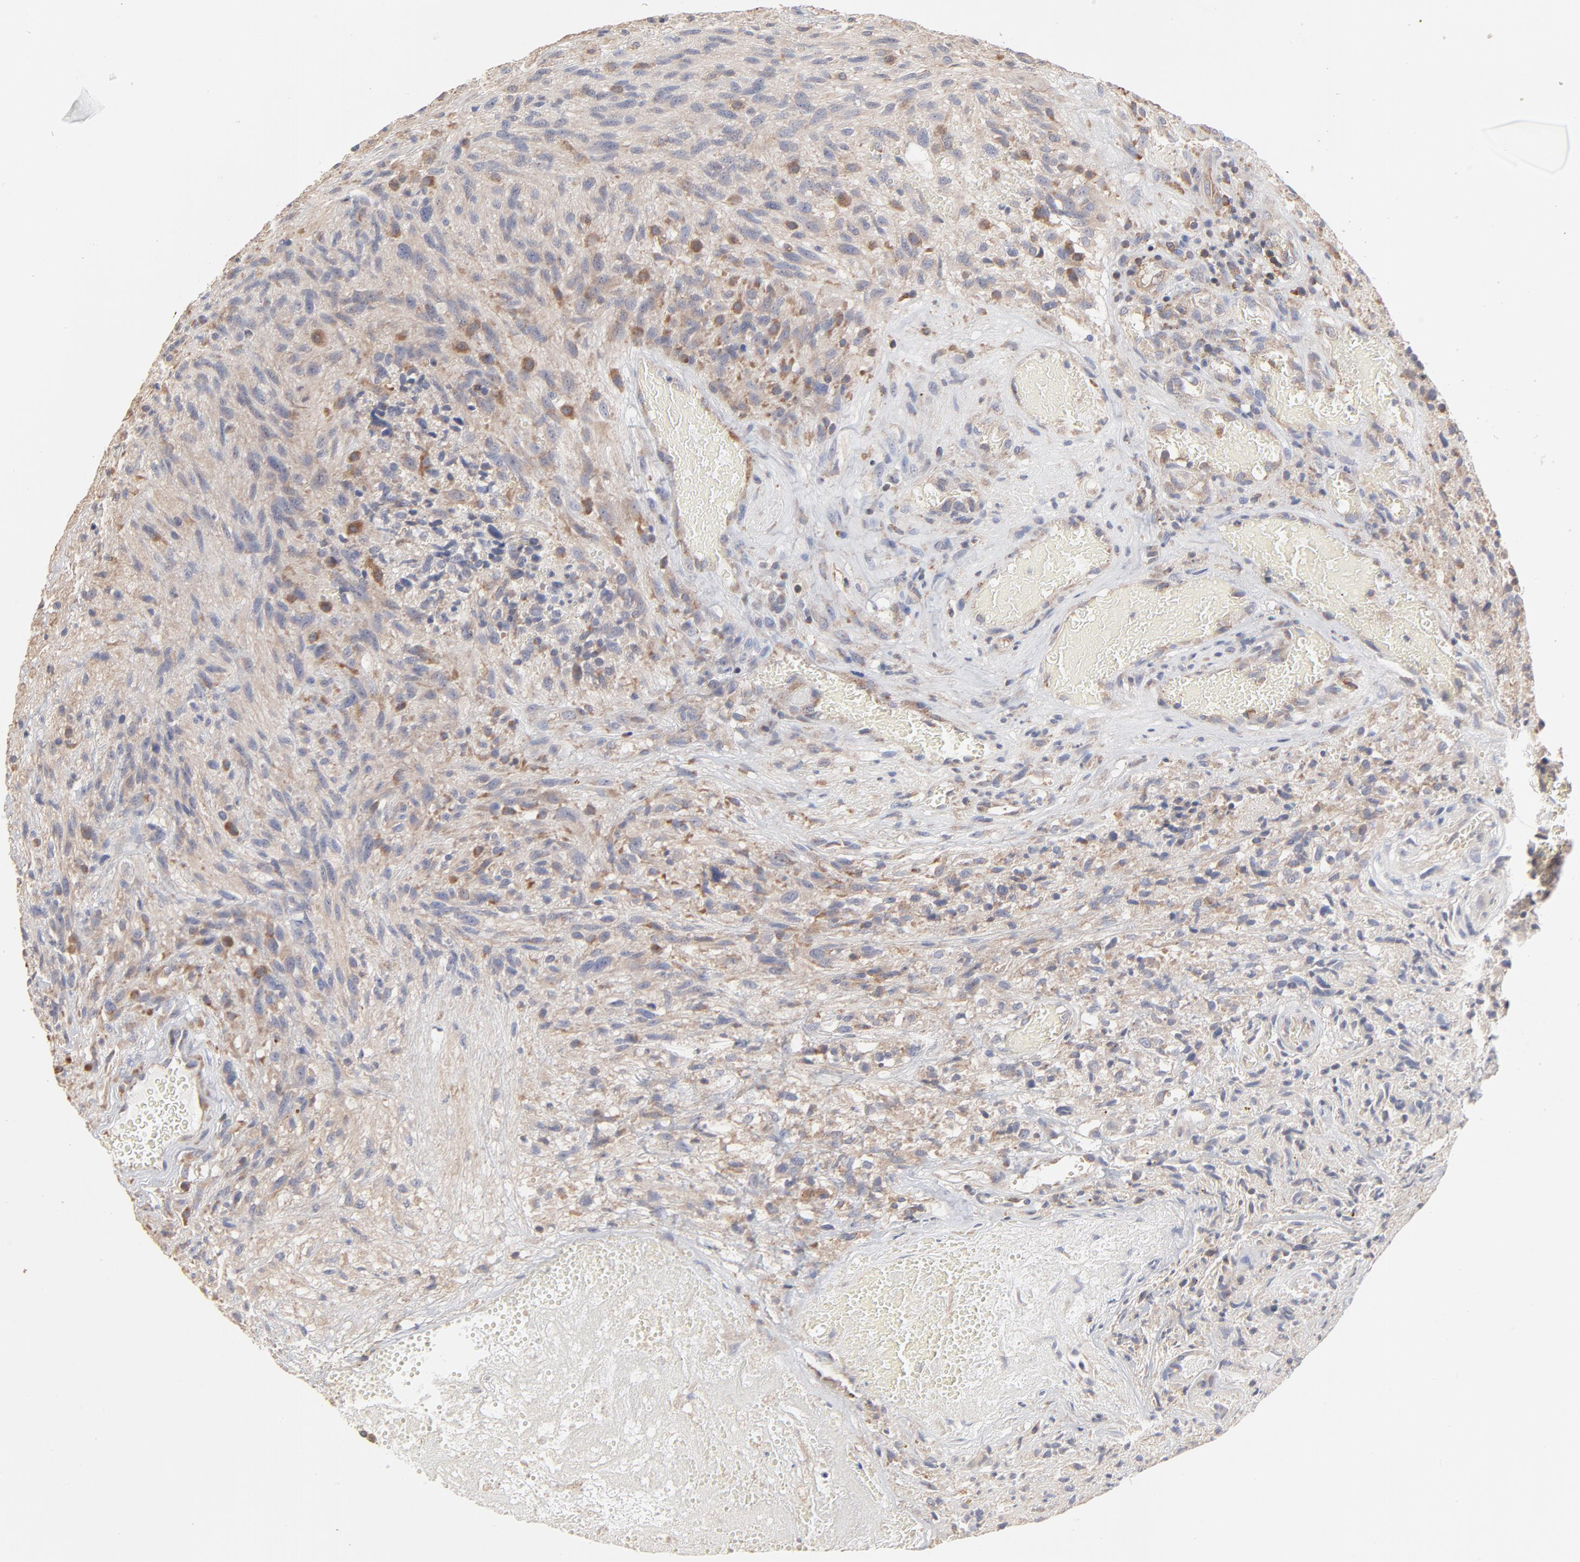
{"staining": {"intensity": "moderate", "quantity": ">75%", "location": "cytoplasmic/membranous"}, "tissue": "glioma", "cell_type": "Tumor cells", "image_type": "cancer", "snomed": [{"axis": "morphology", "description": "Normal tissue, NOS"}, {"axis": "morphology", "description": "Glioma, malignant, High grade"}, {"axis": "topography", "description": "Cerebral cortex"}], "caption": "Protein expression analysis of malignant glioma (high-grade) demonstrates moderate cytoplasmic/membranous expression in about >75% of tumor cells. (brown staining indicates protein expression, while blue staining denotes nuclei).", "gene": "RNF213", "patient": {"sex": "male", "age": 75}}